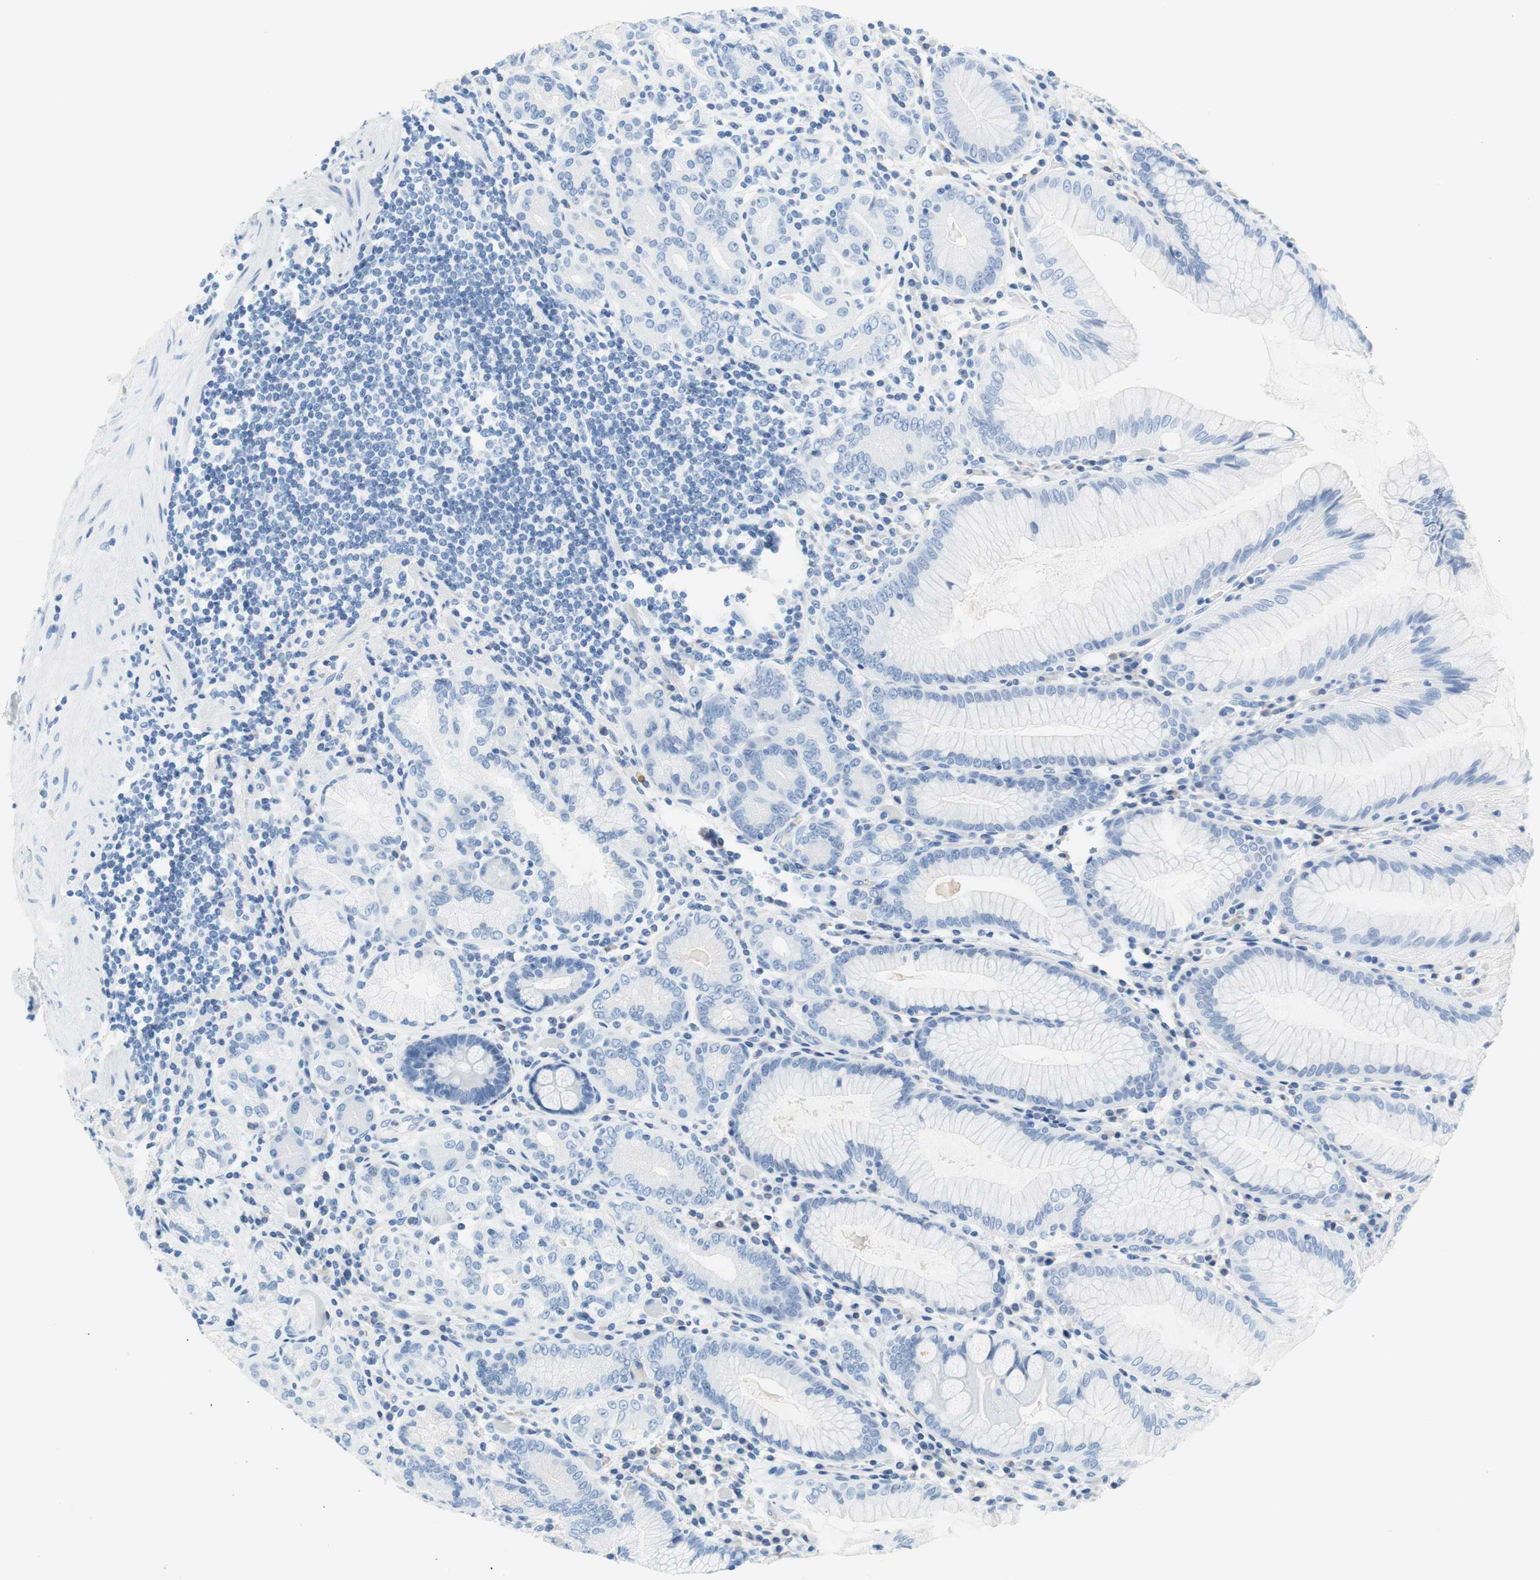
{"staining": {"intensity": "negative", "quantity": "none", "location": "none"}, "tissue": "stomach", "cell_type": "Glandular cells", "image_type": "normal", "snomed": [{"axis": "morphology", "description": "Normal tissue, NOS"}, {"axis": "topography", "description": "Stomach, lower"}], "caption": "Stomach stained for a protein using IHC shows no expression glandular cells.", "gene": "MYH1", "patient": {"sex": "female", "age": 76}}